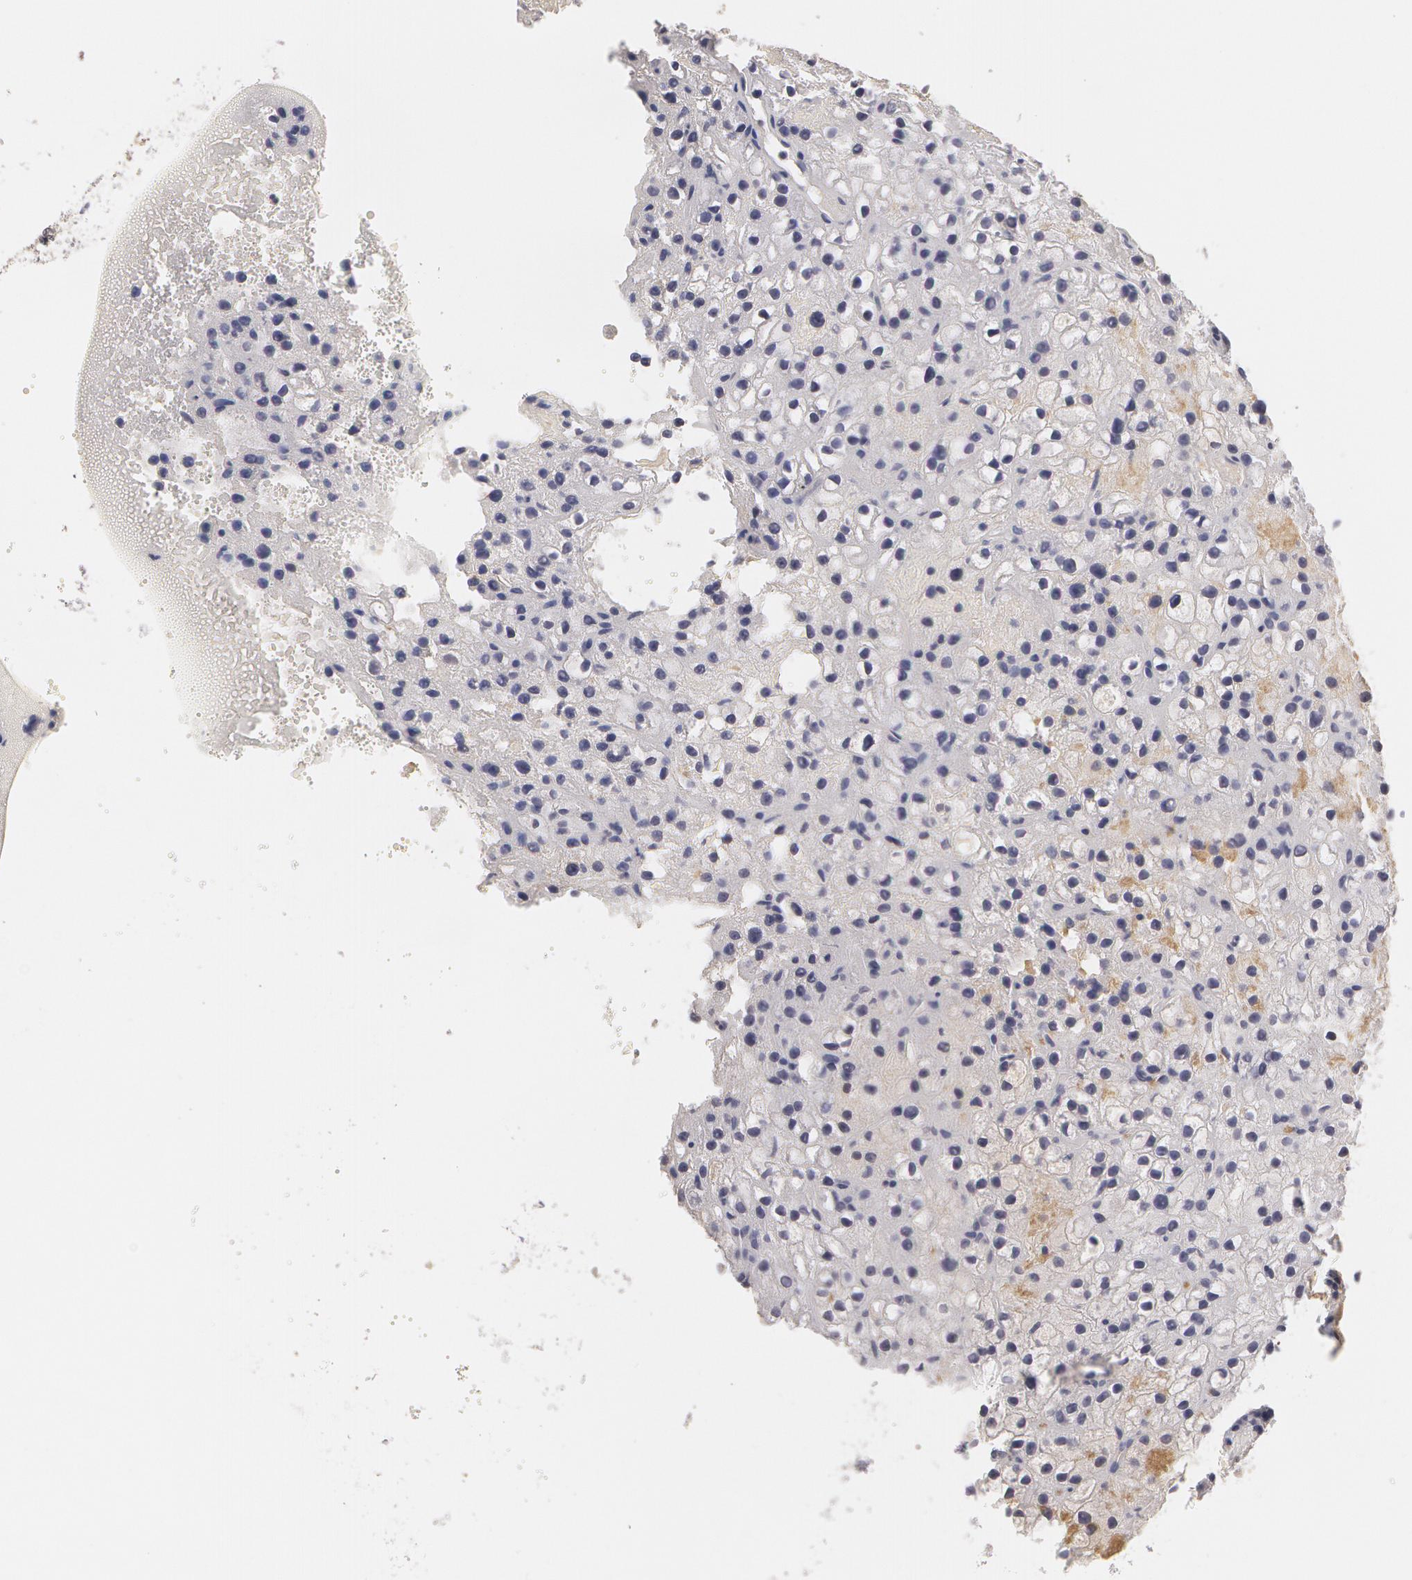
{"staining": {"intensity": "weak", "quantity": "<25%", "location": "cytoplasmic/membranous"}, "tissue": "parathyroid gland", "cell_type": "Glandular cells", "image_type": "normal", "snomed": [{"axis": "morphology", "description": "Normal tissue, NOS"}, {"axis": "topography", "description": "Parathyroid gland"}], "caption": "This is an immunohistochemistry histopathology image of normal human parathyroid gland. There is no expression in glandular cells.", "gene": "CAT", "patient": {"sex": "female", "age": 71}}